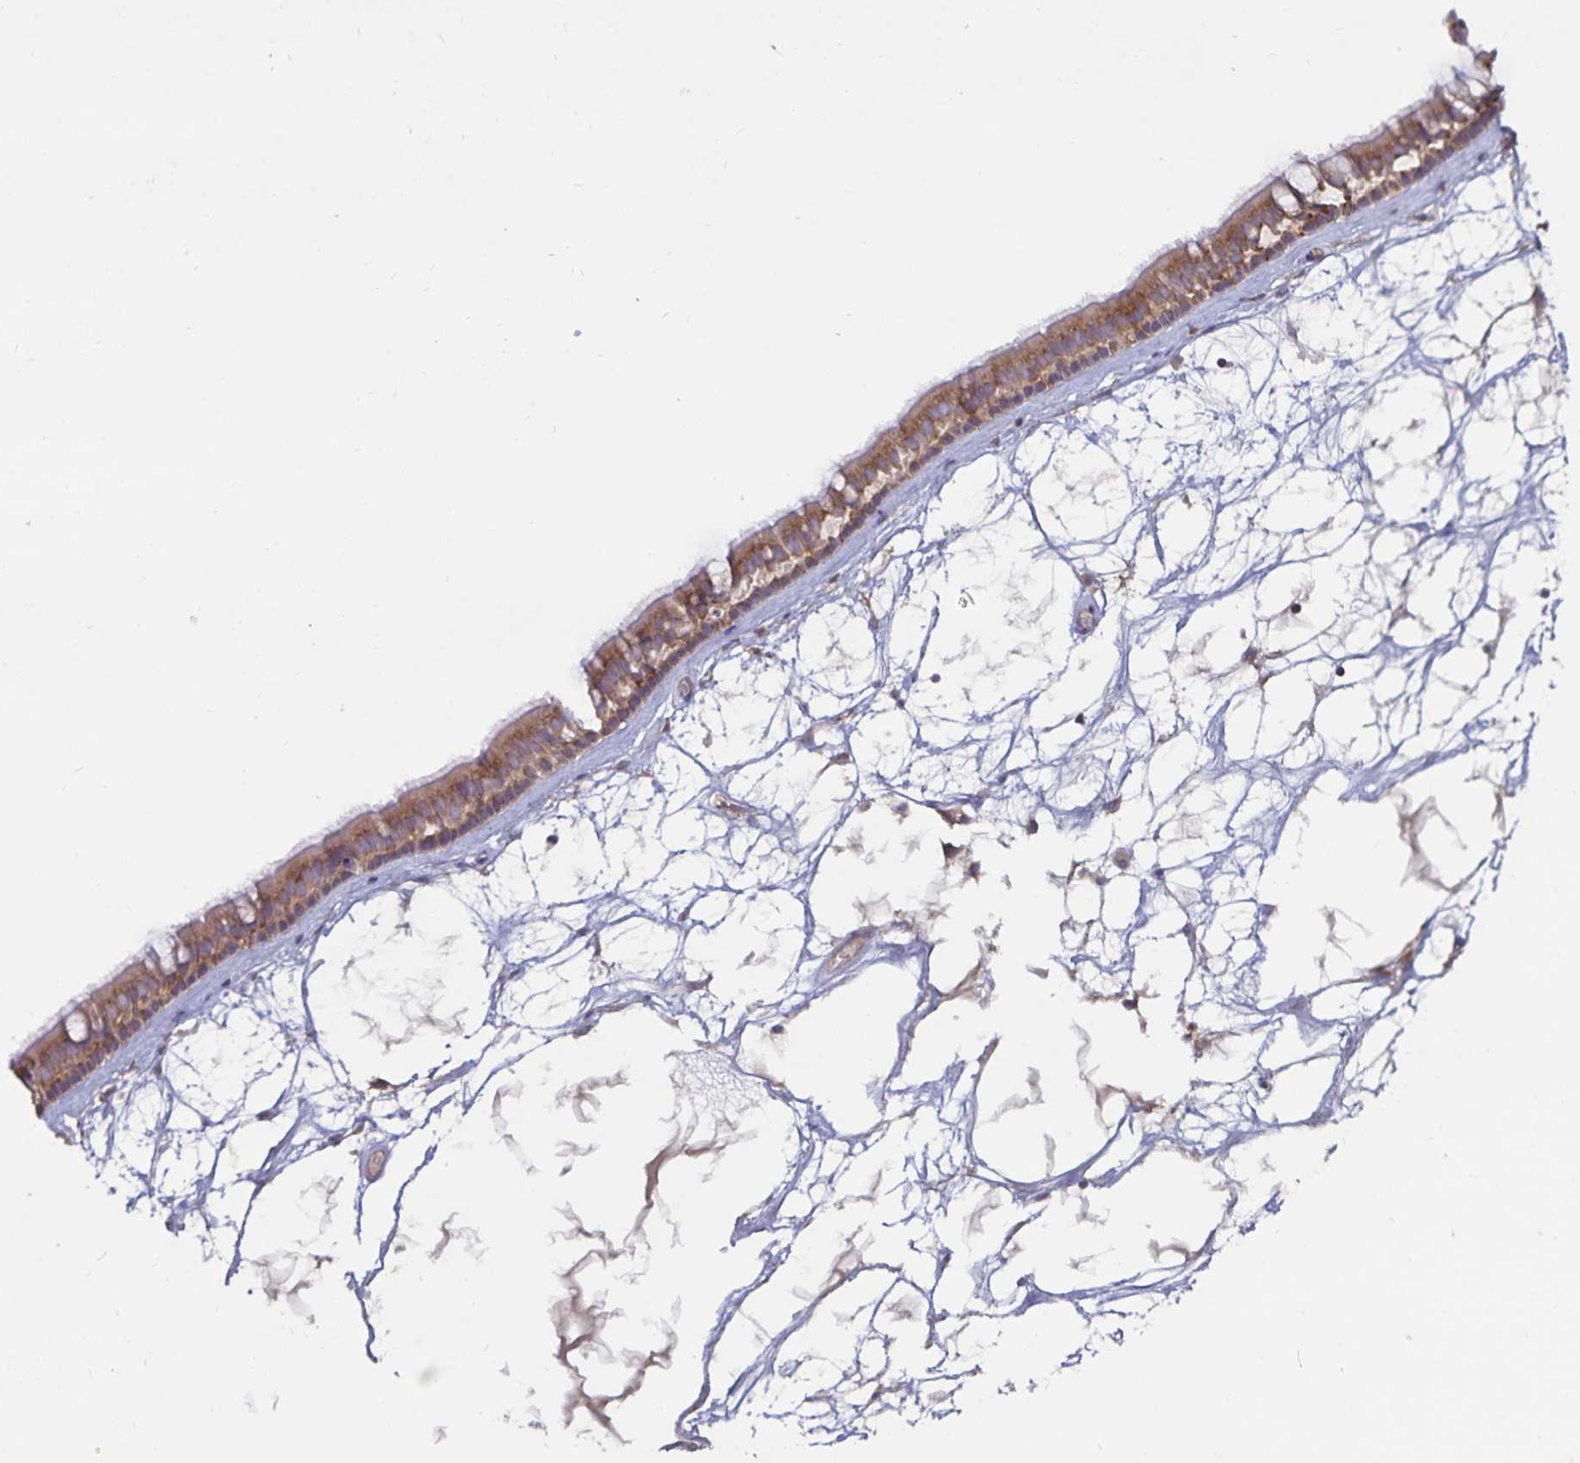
{"staining": {"intensity": "moderate", "quantity": ">75%", "location": "cytoplasmic/membranous"}, "tissue": "nasopharynx", "cell_type": "Respiratory epithelial cells", "image_type": "normal", "snomed": [{"axis": "morphology", "description": "Normal tissue, NOS"}, {"axis": "topography", "description": "Nasopharynx"}], "caption": "This image exhibits immunohistochemistry staining of unremarkable human nasopharynx, with medium moderate cytoplasmic/membranous positivity in about >75% of respiratory epithelial cells.", "gene": "FAM120A", "patient": {"sex": "male", "age": 68}}